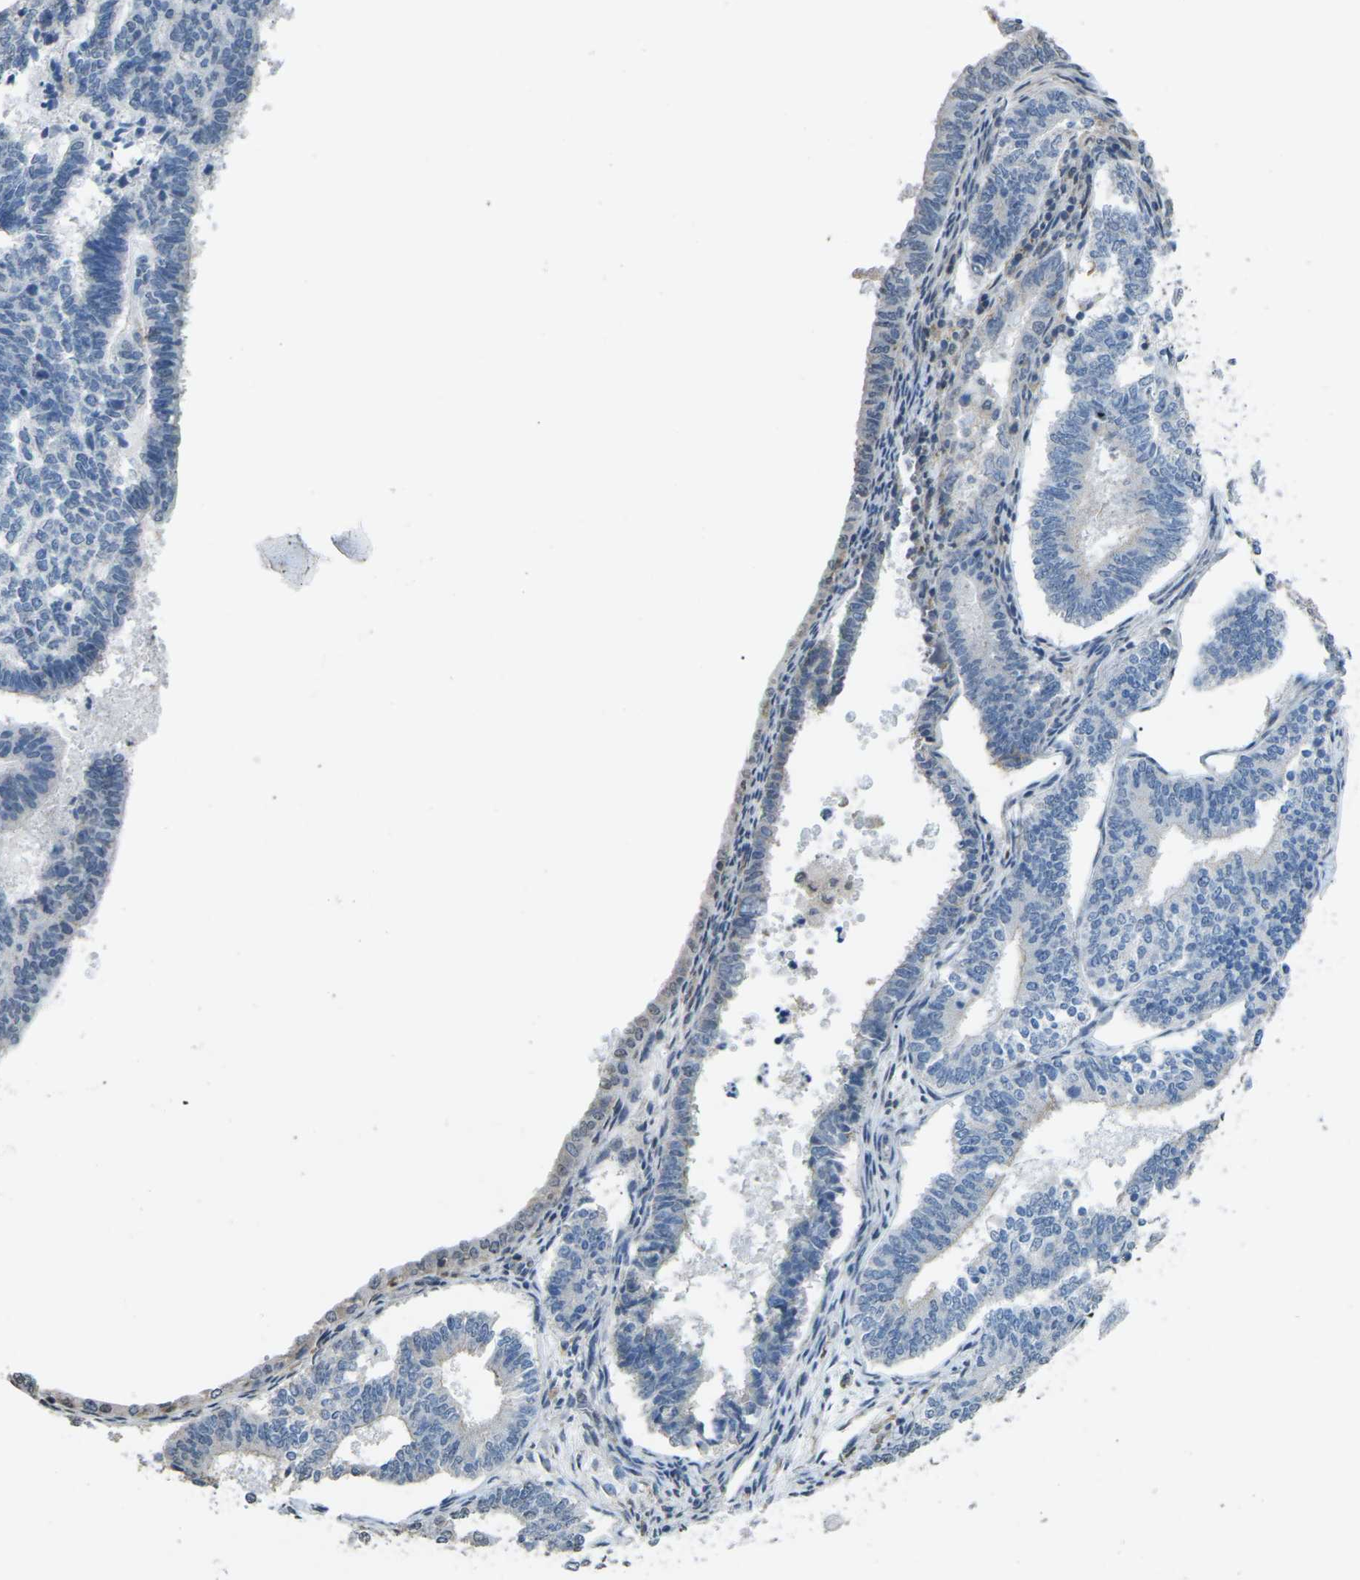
{"staining": {"intensity": "negative", "quantity": "none", "location": "none"}, "tissue": "endometrial cancer", "cell_type": "Tumor cells", "image_type": "cancer", "snomed": [{"axis": "morphology", "description": "Adenocarcinoma, NOS"}, {"axis": "topography", "description": "Endometrium"}], "caption": "High power microscopy image of an IHC histopathology image of endometrial cancer (adenocarcinoma), revealing no significant positivity in tumor cells.", "gene": "TFR2", "patient": {"sex": "female", "age": 70}}